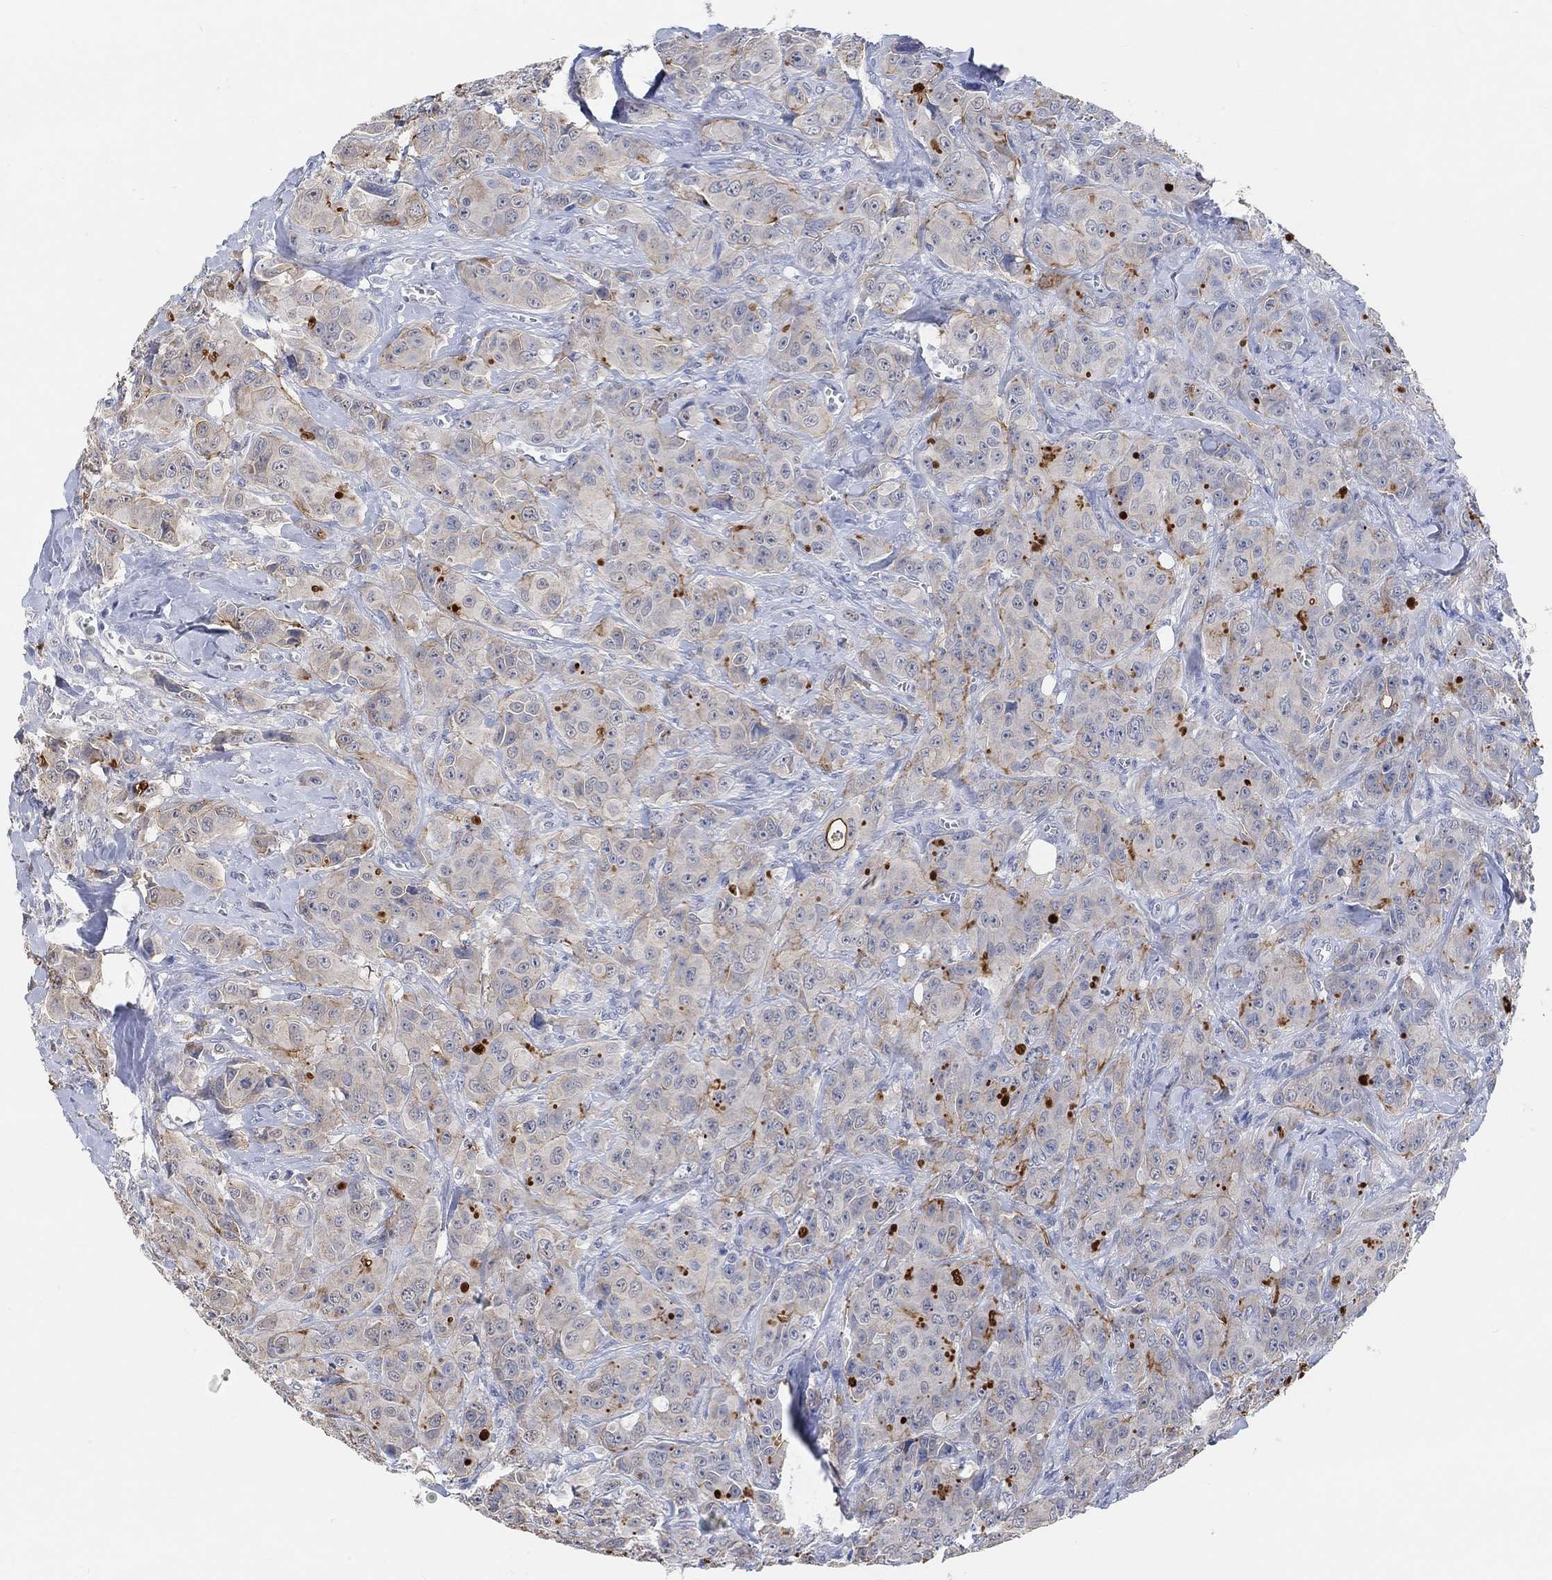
{"staining": {"intensity": "moderate", "quantity": "<25%", "location": "cytoplasmic/membranous"}, "tissue": "breast cancer", "cell_type": "Tumor cells", "image_type": "cancer", "snomed": [{"axis": "morphology", "description": "Duct carcinoma"}, {"axis": "topography", "description": "Breast"}], "caption": "DAB (3,3'-diaminobenzidine) immunohistochemical staining of human infiltrating ductal carcinoma (breast) displays moderate cytoplasmic/membranous protein expression in about <25% of tumor cells. The staining was performed using DAB (3,3'-diaminobenzidine), with brown indicating positive protein expression. Nuclei are stained blue with hematoxylin.", "gene": "MUC1", "patient": {"sex": "female", "age": 43}}